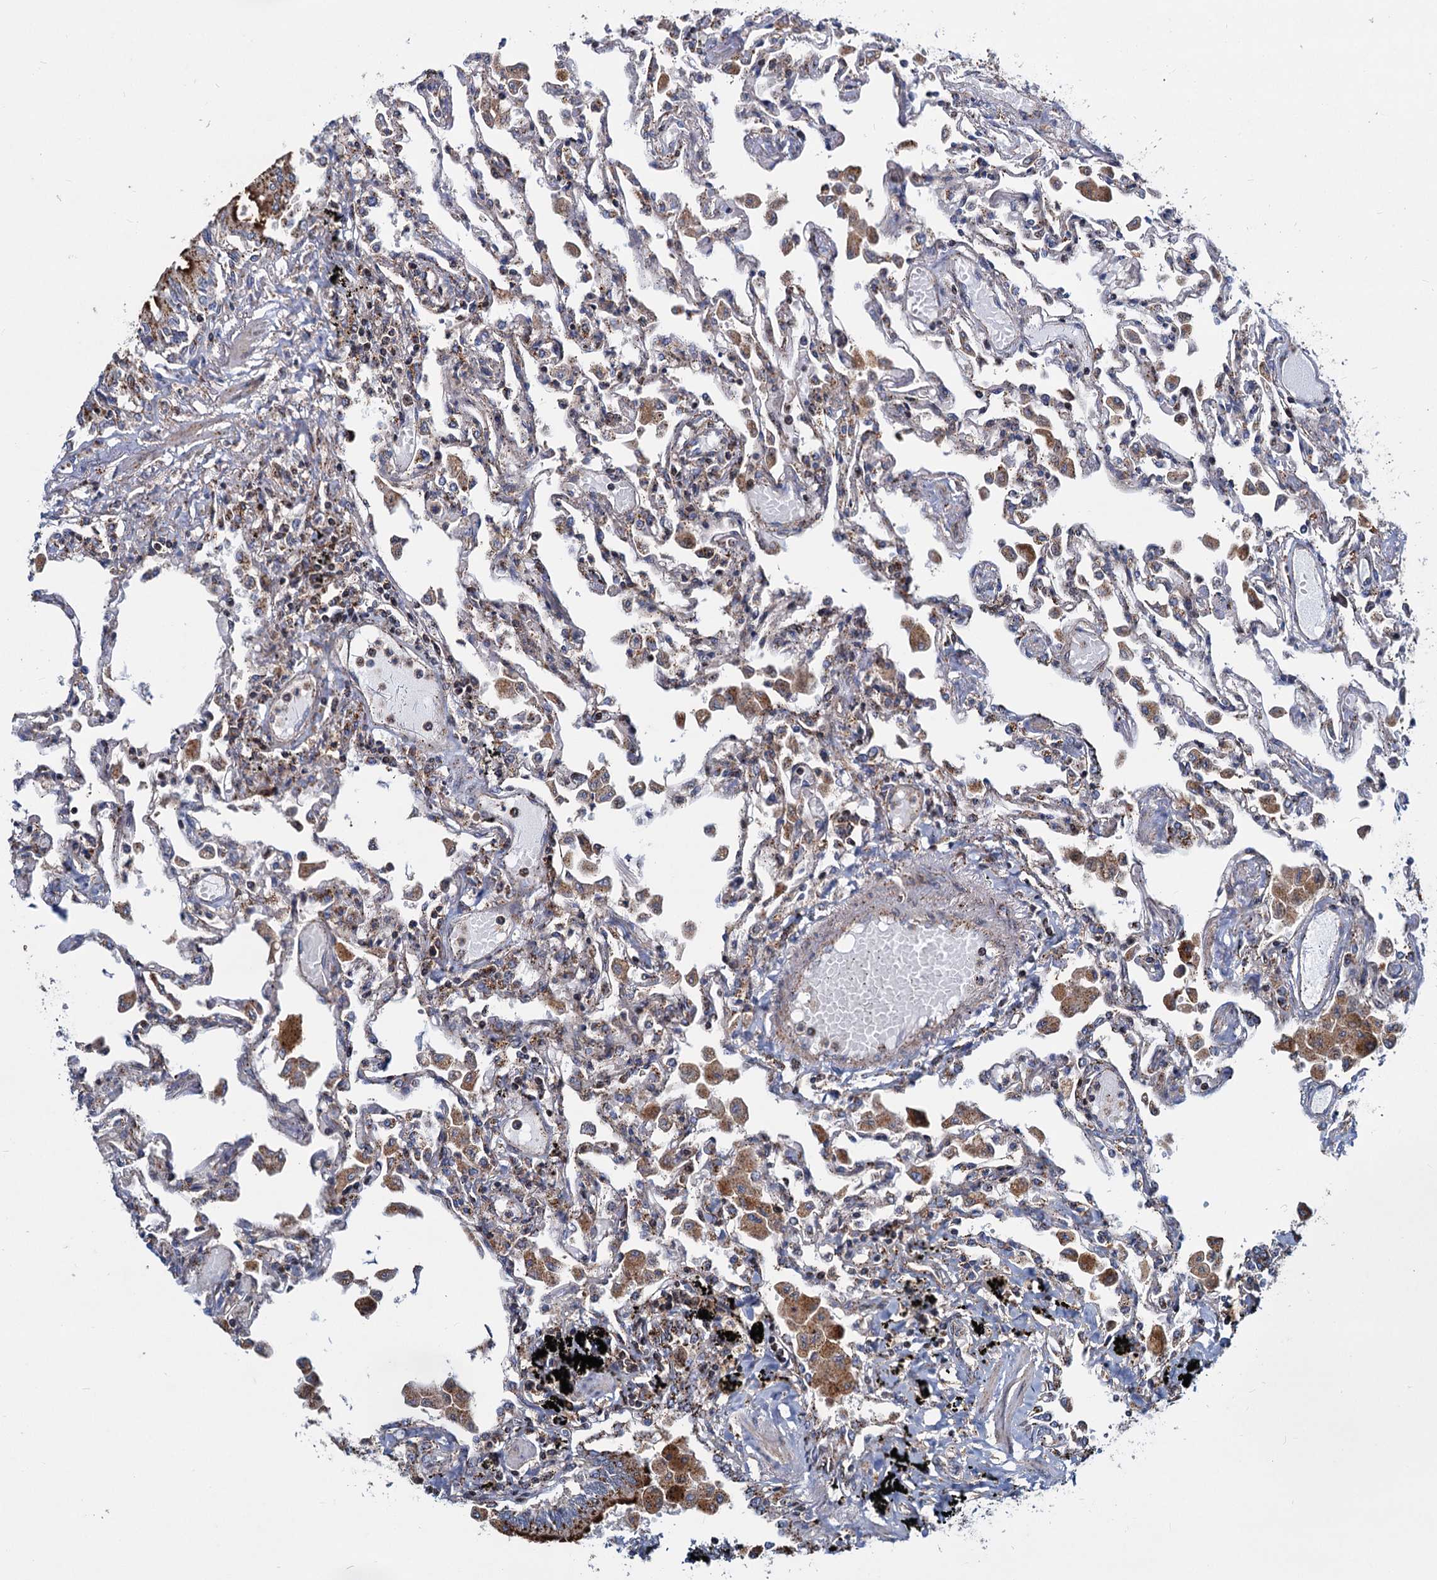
{"staining": {"intensity": "weak", "quantity": "<25%", "location": "cytoplasmic/membranous"}, "tissue": "lung", "cell_type": "Alveolar cells", "image_type": "normal", "snomed": [{"axis": "morphology", "description": "Normal tissue, NOS"}, {"axis": "topography", "description": "Bronchus"}, {"axis": "topography", "description": "Lung"}], "caption": "Alveolar cells are negative for protein expression in unremarkable human lung. (DAB (3,3'-diaminobenzidine) immunohistochemistry visualized using brightfield microscopy, high magnification).", "gene": "PSEN1", "patient": {"sex": "female", "age": 49}}